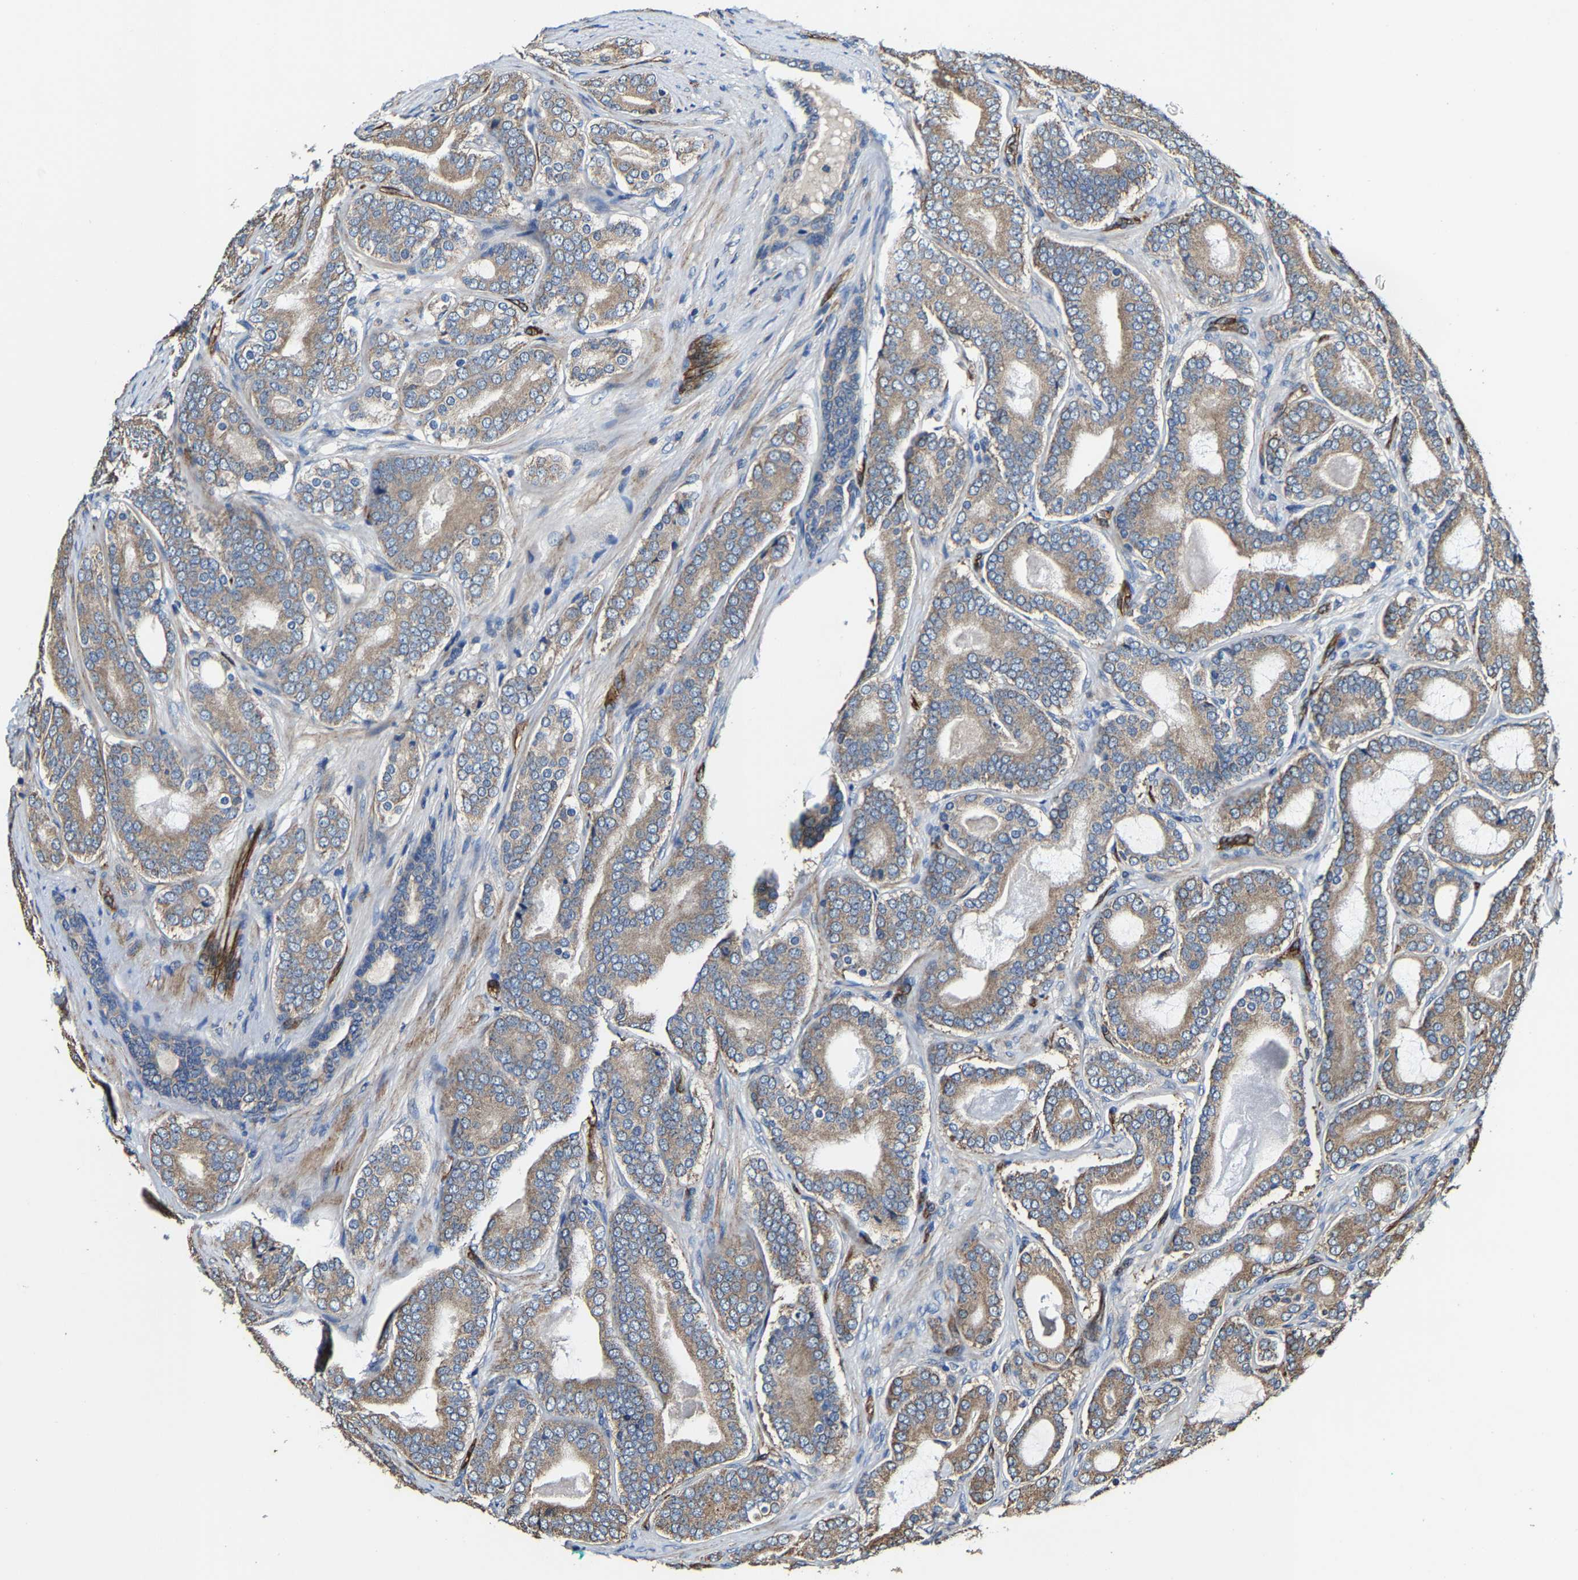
{"staining": {"intensity": "weak", "quantity": ">75%", "location": "cytoplasmic/membranous"}, "tissue": "prostate cancer", "cell_type": "Tumor cells", "image_type": "cancer", "snomed": [{"axis": "morphology", "description": "Adenocarcinoma, High grade"}, {"axis": "topography", "description": "Prostate"}], "caption": "Weak cytoplasmic/membranous positivity is identified in about >75% of tumor cells in prostate cancer.", "gene": "GFRA3", "patient": {"sex": "male", "age": 60}}